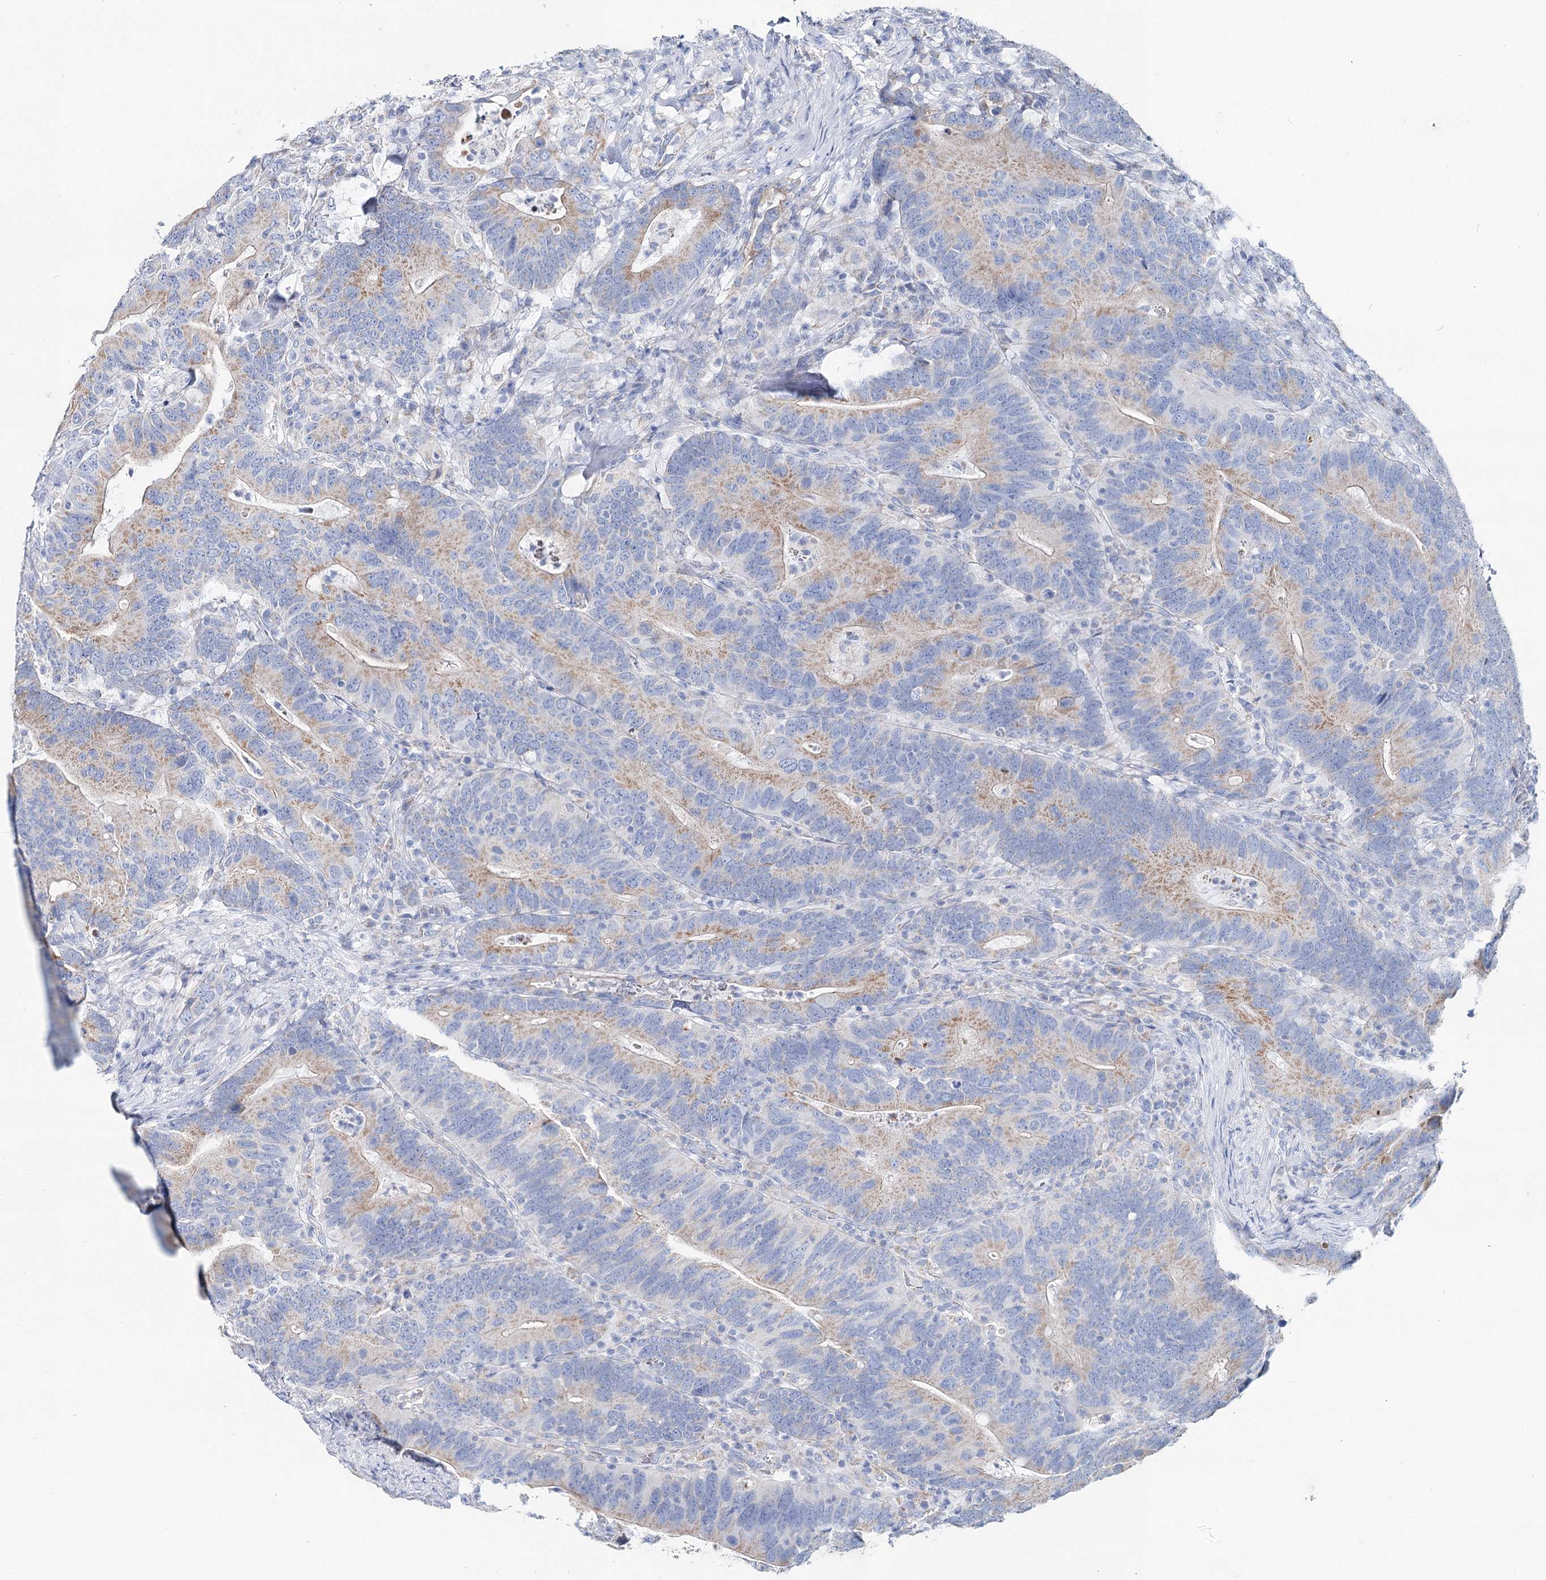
{"staining": {"intensity": "weak", "quantity": ">75%", "location": "cytoplasmic/membranous"}, "tissue": "colorectal cancer", "cell_type": "Tumor cells", "image_type": "cancer", "snomed": [{"axis": "morphology", "description": "Adenocarcinoma, NOS"}, {"axis": "topography", "description": "Colon"}], "caption": "High-magnification brightfield microscopy of colorectal cancer (adenocarcinoma) stained with DAB (3,3'-diaminobenzidine) (brown) and counterstained with hematoxylin (blue). tumor cells exhibit weak cytoplasmic/membranous positivity is present in about>75% of cells.", "gene": "MCCC2", "patient": {"sex": "female", "age": 66}}